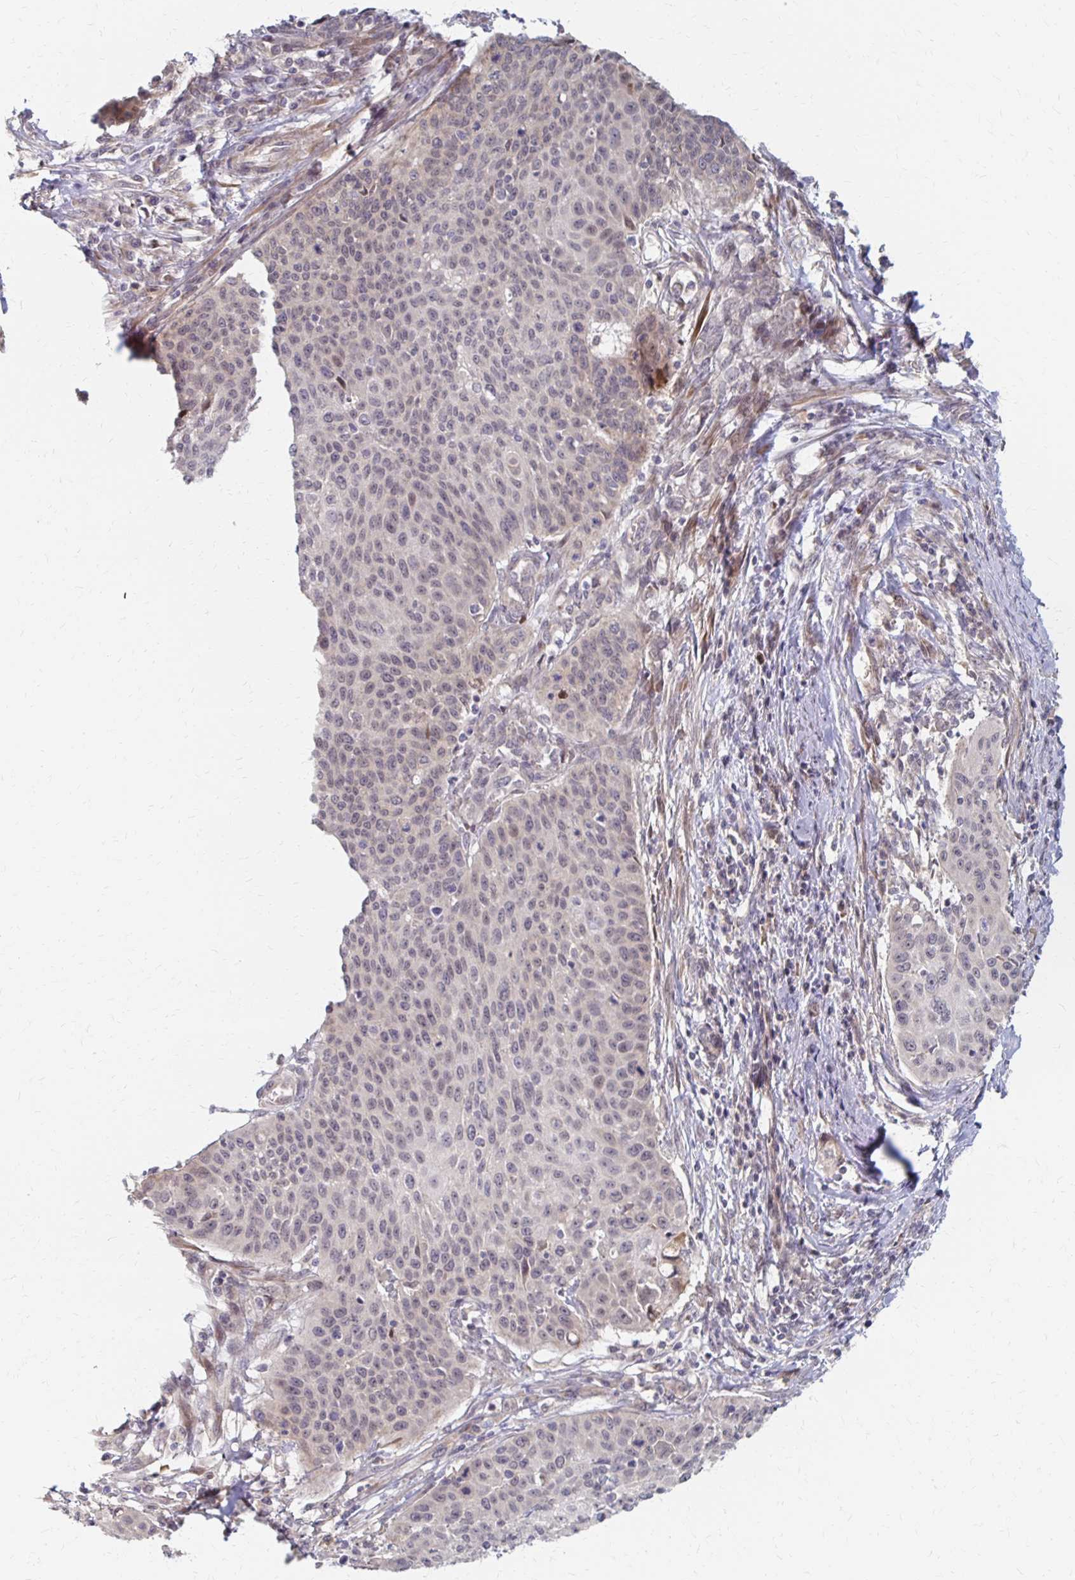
{"staining": {"intensity": "negative", "quantity": "none", "location": "none"}, "tissue": "cervical cancer", "cell_type": "Tumor cells", "image_type": "cancer", "snomed": [{"axis": "morphology", "description": "Squamous cell carcinoma, NOS"}, {"axis": "topography", "description": "Cervix"}], "caption": "Protein analysis of cervical squamous cell carcinoma demonstrates no significant positivity in tumor cells.", "gene": "PRKCB", "patient": {"sex": "female", "age": 65}}